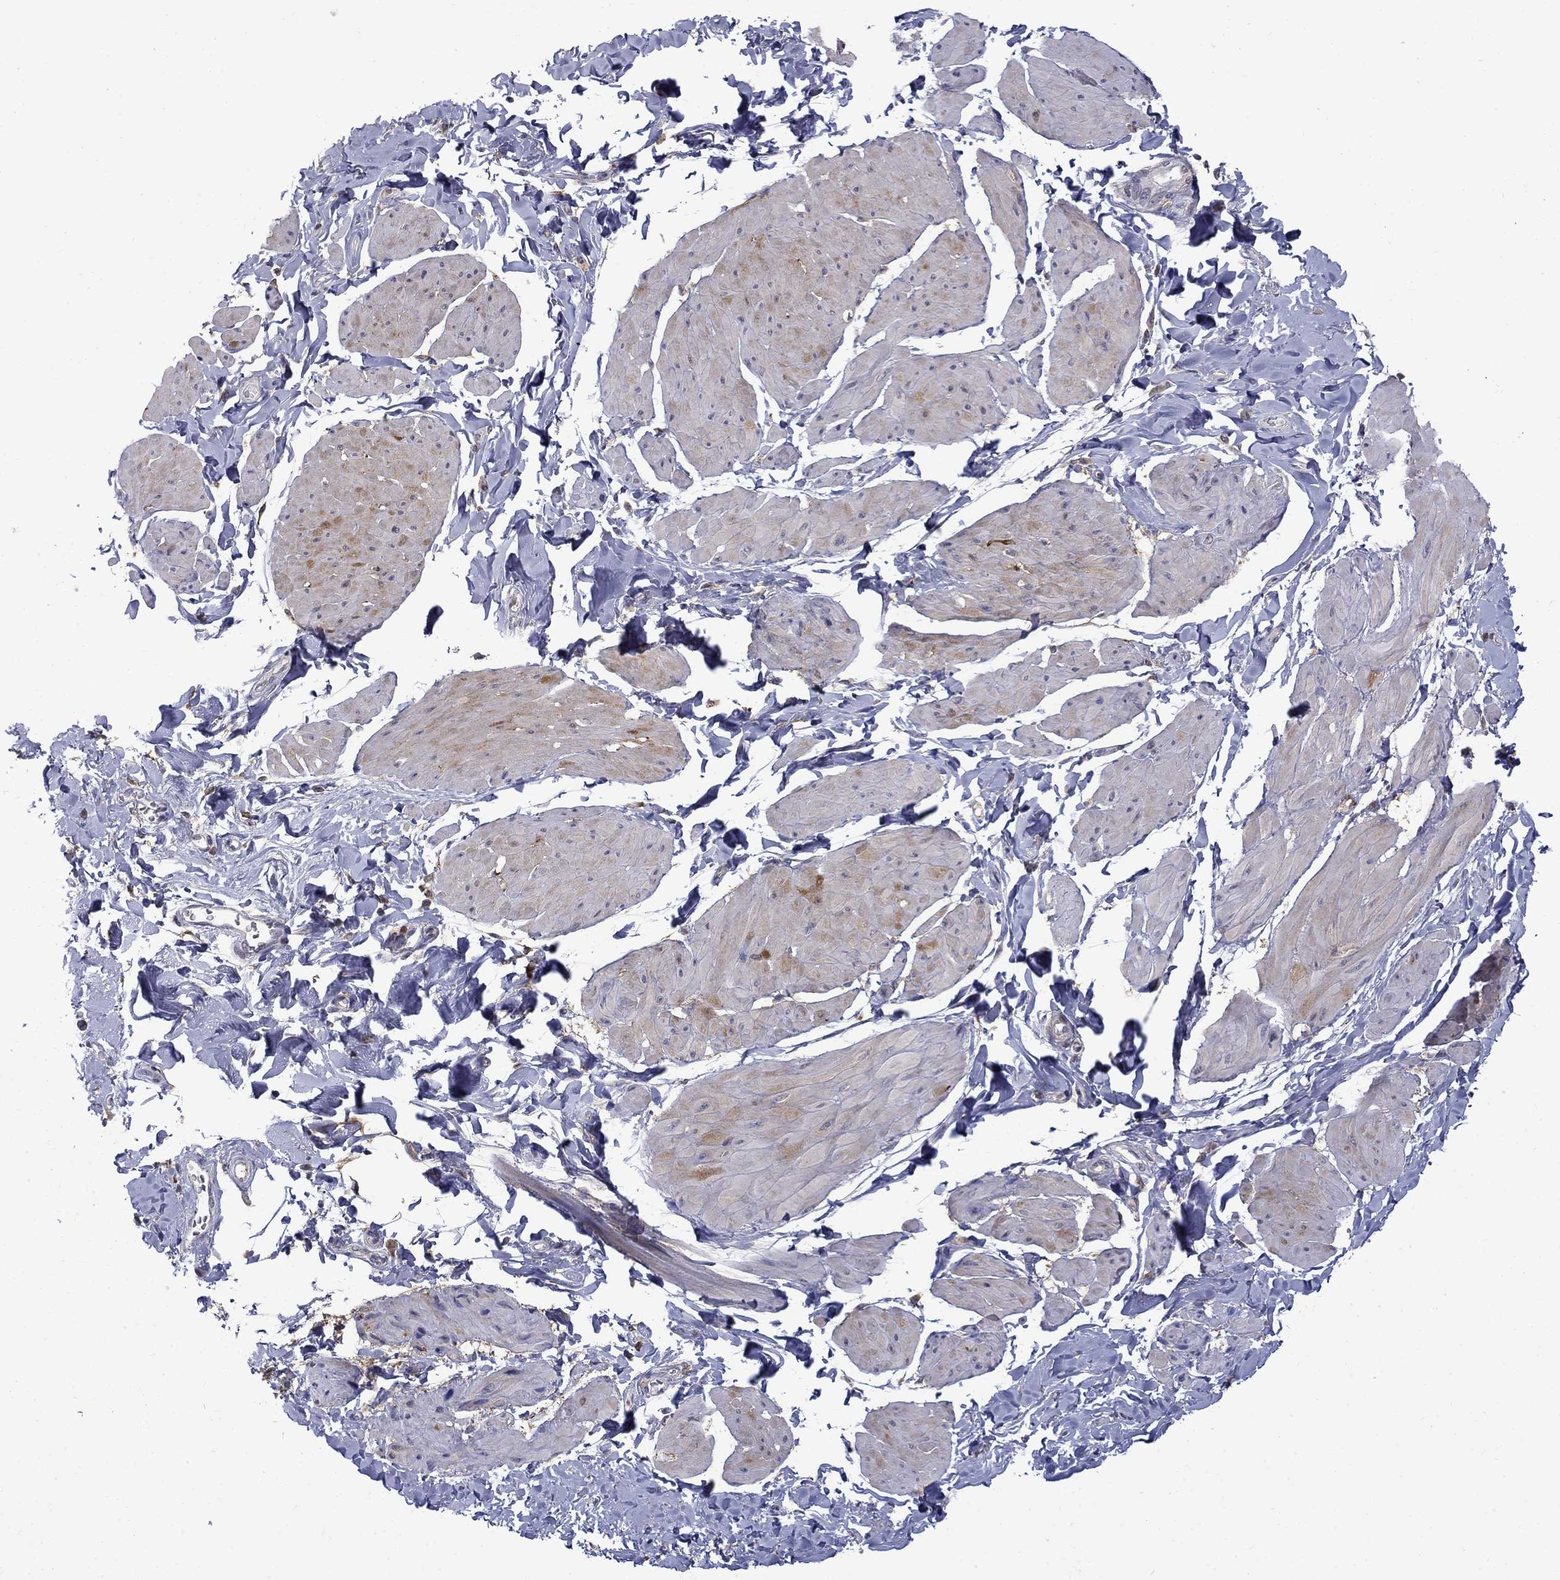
{"staining": {"intensity": "moderate", "quantity": "<25%", "location": "cytoplasmic/membranous"}, "tissue": "smooth muscle", "cell_type": "Smooth muscle cells", "image_type": "normal", "snomed": [{"axis": "morphology", "description": "Normal tissue, NOS"}, {"axis": "topography", "description": "Adipose tissue"}, {"axis": "topography", "description": "Smooth muscle"}, {"axis": "topography", "description": "Peripheral nerve tissue"}], "caption": "This image displays normal smooth muscle stained with immunohistochemistry to label a protein in brown. The cytoplasmic/membranous of smooth muscle cells show moderate positivity for the protein. Nuclei are counter-stained blue.", "gene": "PCBP2", "patient": {"sex": "male", "age": 83}}